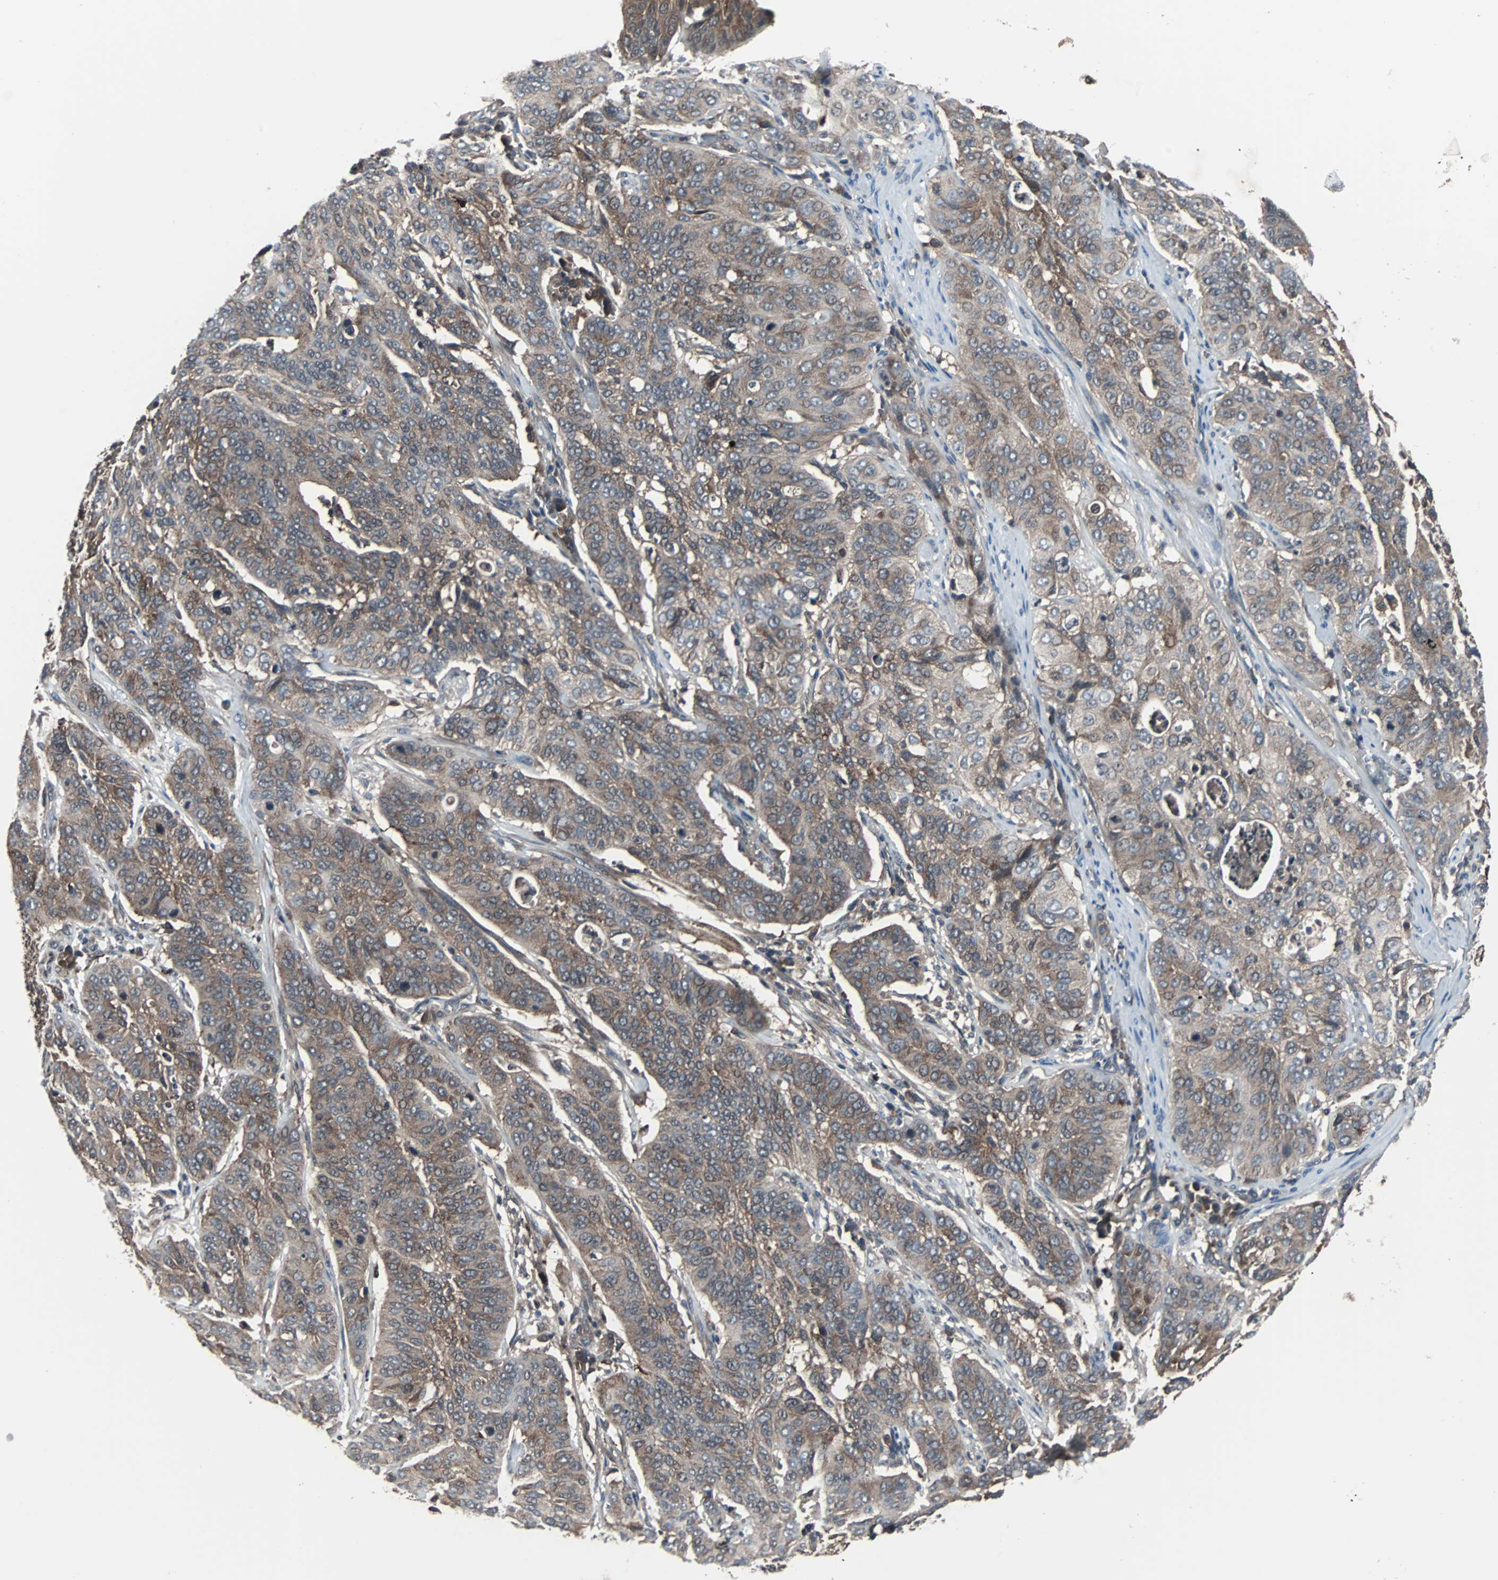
{"staining": {"intensity": "moderate", "quantity": ">75%", "location": "cytoplasmic/membranous"}, "tissue": "cervical cancer", "cell_type": "Tumor cells", "image_type": "cancer", "snomed": [{"axis": "morphology", "description": "Squamous cell carcinoma, NOS"}, {"axis": "topography", "description": "Cervix"}], "caption": "A medium amount of moderate cytoplasmic/membranous positivity is identified in approximately >75% of tumor cells in squamous cell carcinoma (cervical) tissue. The staining was performed using DAB (3,3'-diaminobenzidine) to visualize the protein expression in brown, while the nuclei were stained in blue with hematoxylin (Magnification: 20x).", "gene": "PAK1", "patient": {"sex": "female", "age": 39}}